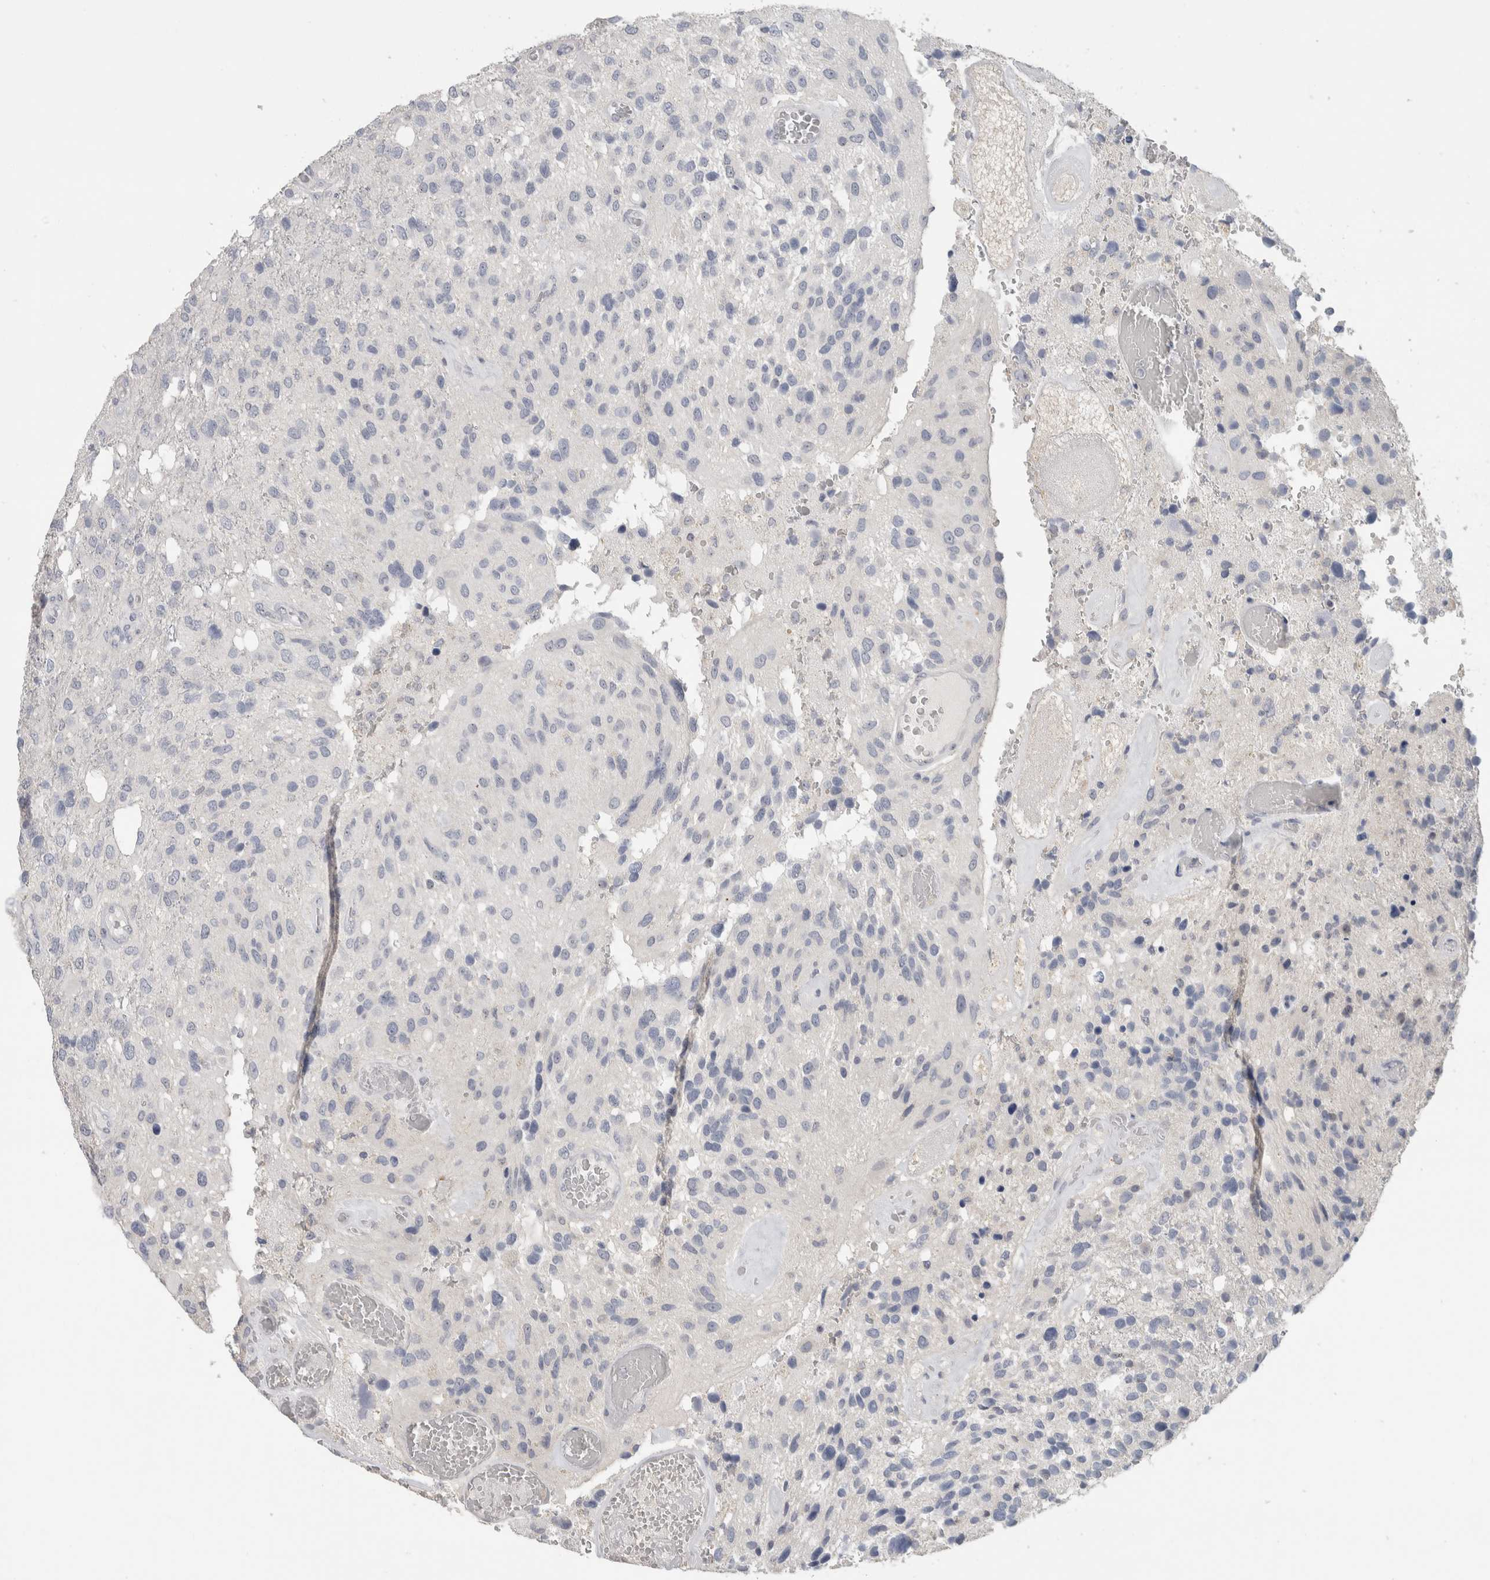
{"staining": {"intensity": "negative", "quantity": "none", "location": "none"}, "tissue": "glioma", "cell_type": "Tumor cells", "image_type": "cancer", "snomed": [{"axis": "morphology", "description": "Glioma, malignant, High grade"}, {"axis": "topography", "description": "Brain"}], "caption": "Tumor cells are negative for protein expression in human high-grade glioma (malignant).", "gene": "FMR1NB", "patient": {"sex": "female", "age": 58}}